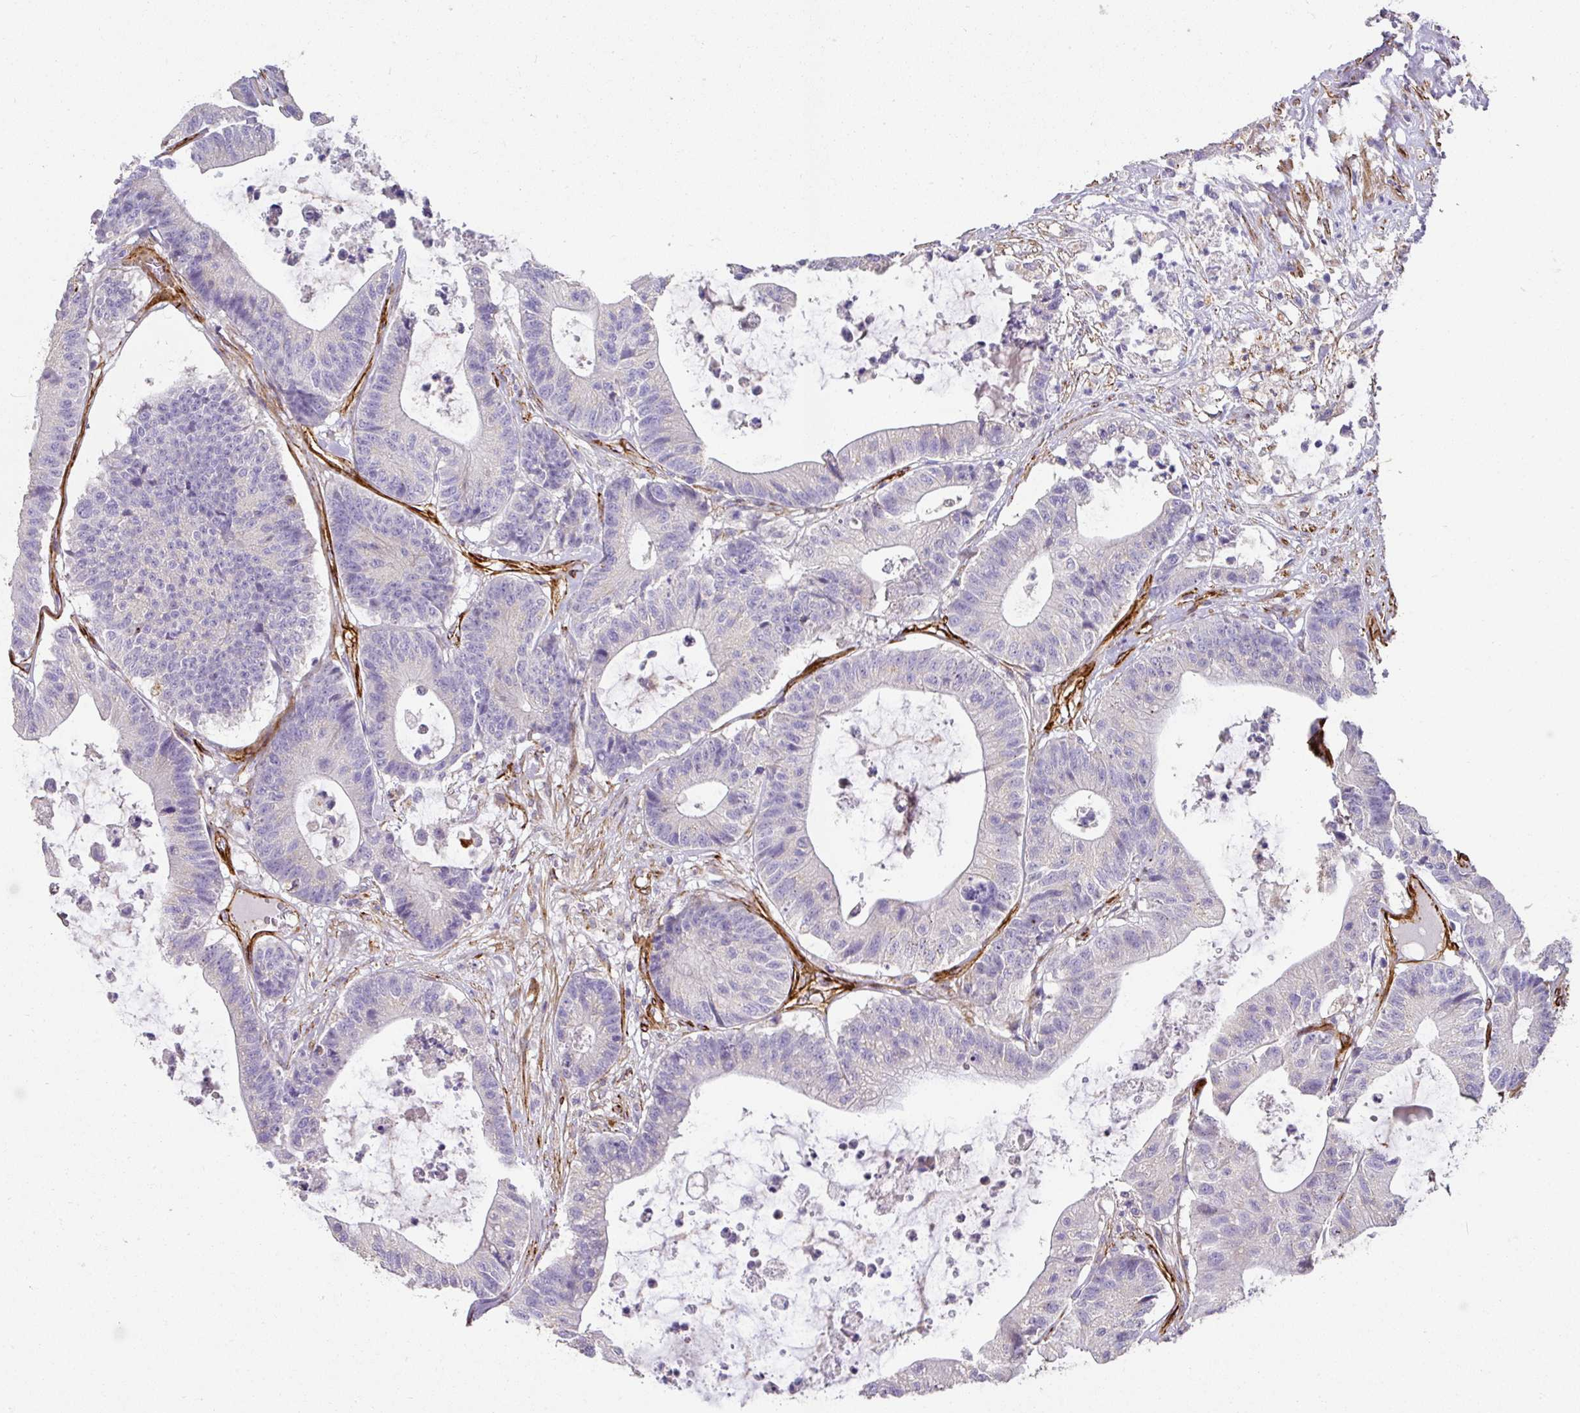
{"staining": {"intensity": "negative", "quantity": "none", "location": "none"}, "tissue": "colorectal cancer", "cell_type": "Tumor cells", "image_type": "cancer", "snomed": [{"axis": "morphology", "description": "Adenocarcinoma, NOS"}, {"axis": "topography", "description": "Colon"}], "caption": "Protein analysis of colorectal cancer (adenocarcinoma) displays no significant staining in tumor cells. (Brightfield microscopy of DAB IHC at high magnification).", "gene": "SLC25A17", "patient": {"sex": "female", "age": 84}}